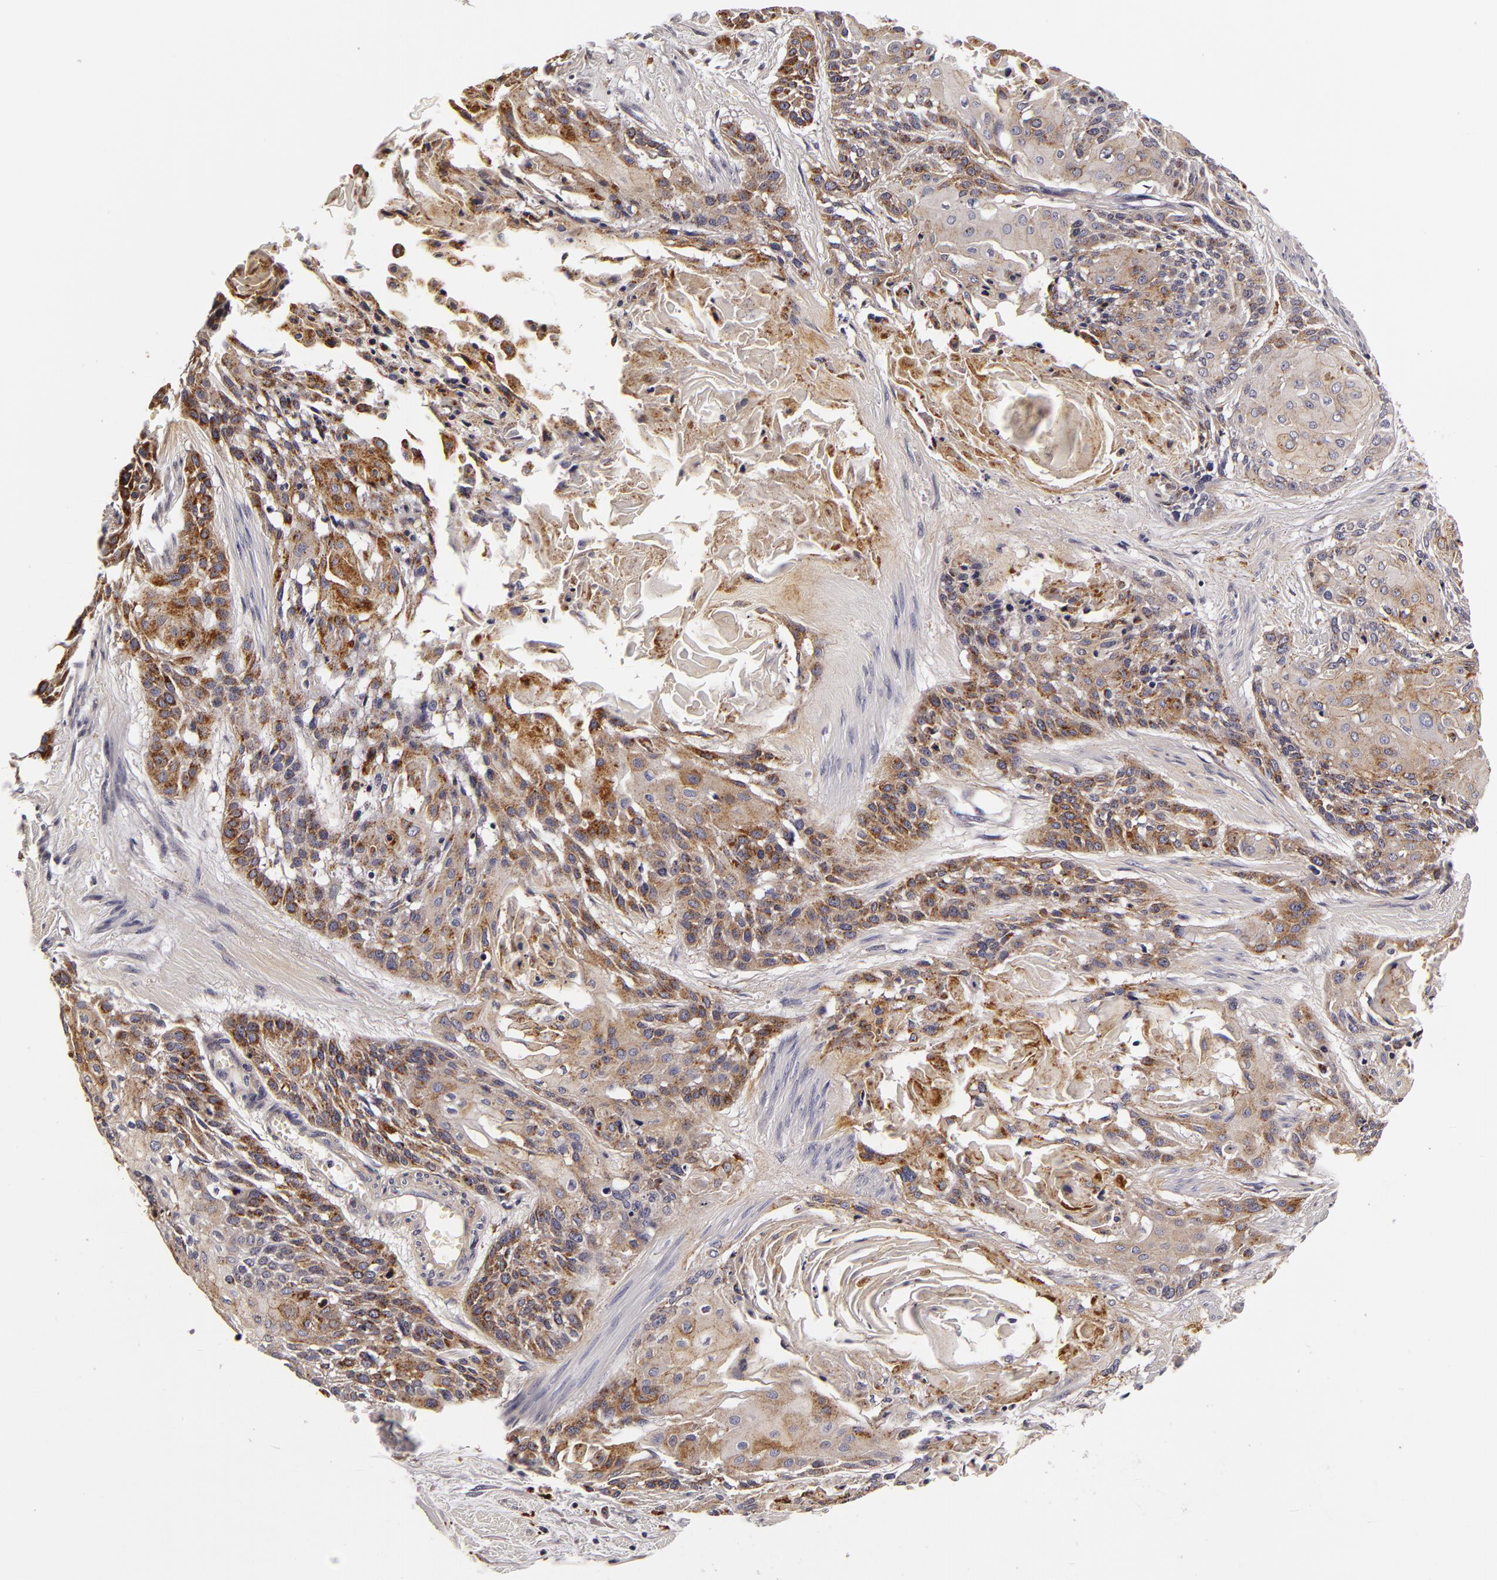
{"staining": {"intensity": "weak", "quantity": "<25%", "location": "cytoplasmic/membranous"}, "tissue": "cervical cancer", "cell_type": "Tumor cells", "image_type": "cancer", "snomed": [{"axis": "morphology", "description": "Squamous cell carcinoma, NOS"}, {"axis": "topography", "description": "Cervix"}], "caption": "IHC photomicrograph of neoplastic tissue: human squamous cell carcinoma (cervical) stained with DAB exhibits no significant protein positivity in tumor cells.", "gene": "LGALS3BP", "patient": {"sex": "female", "age": 57}}